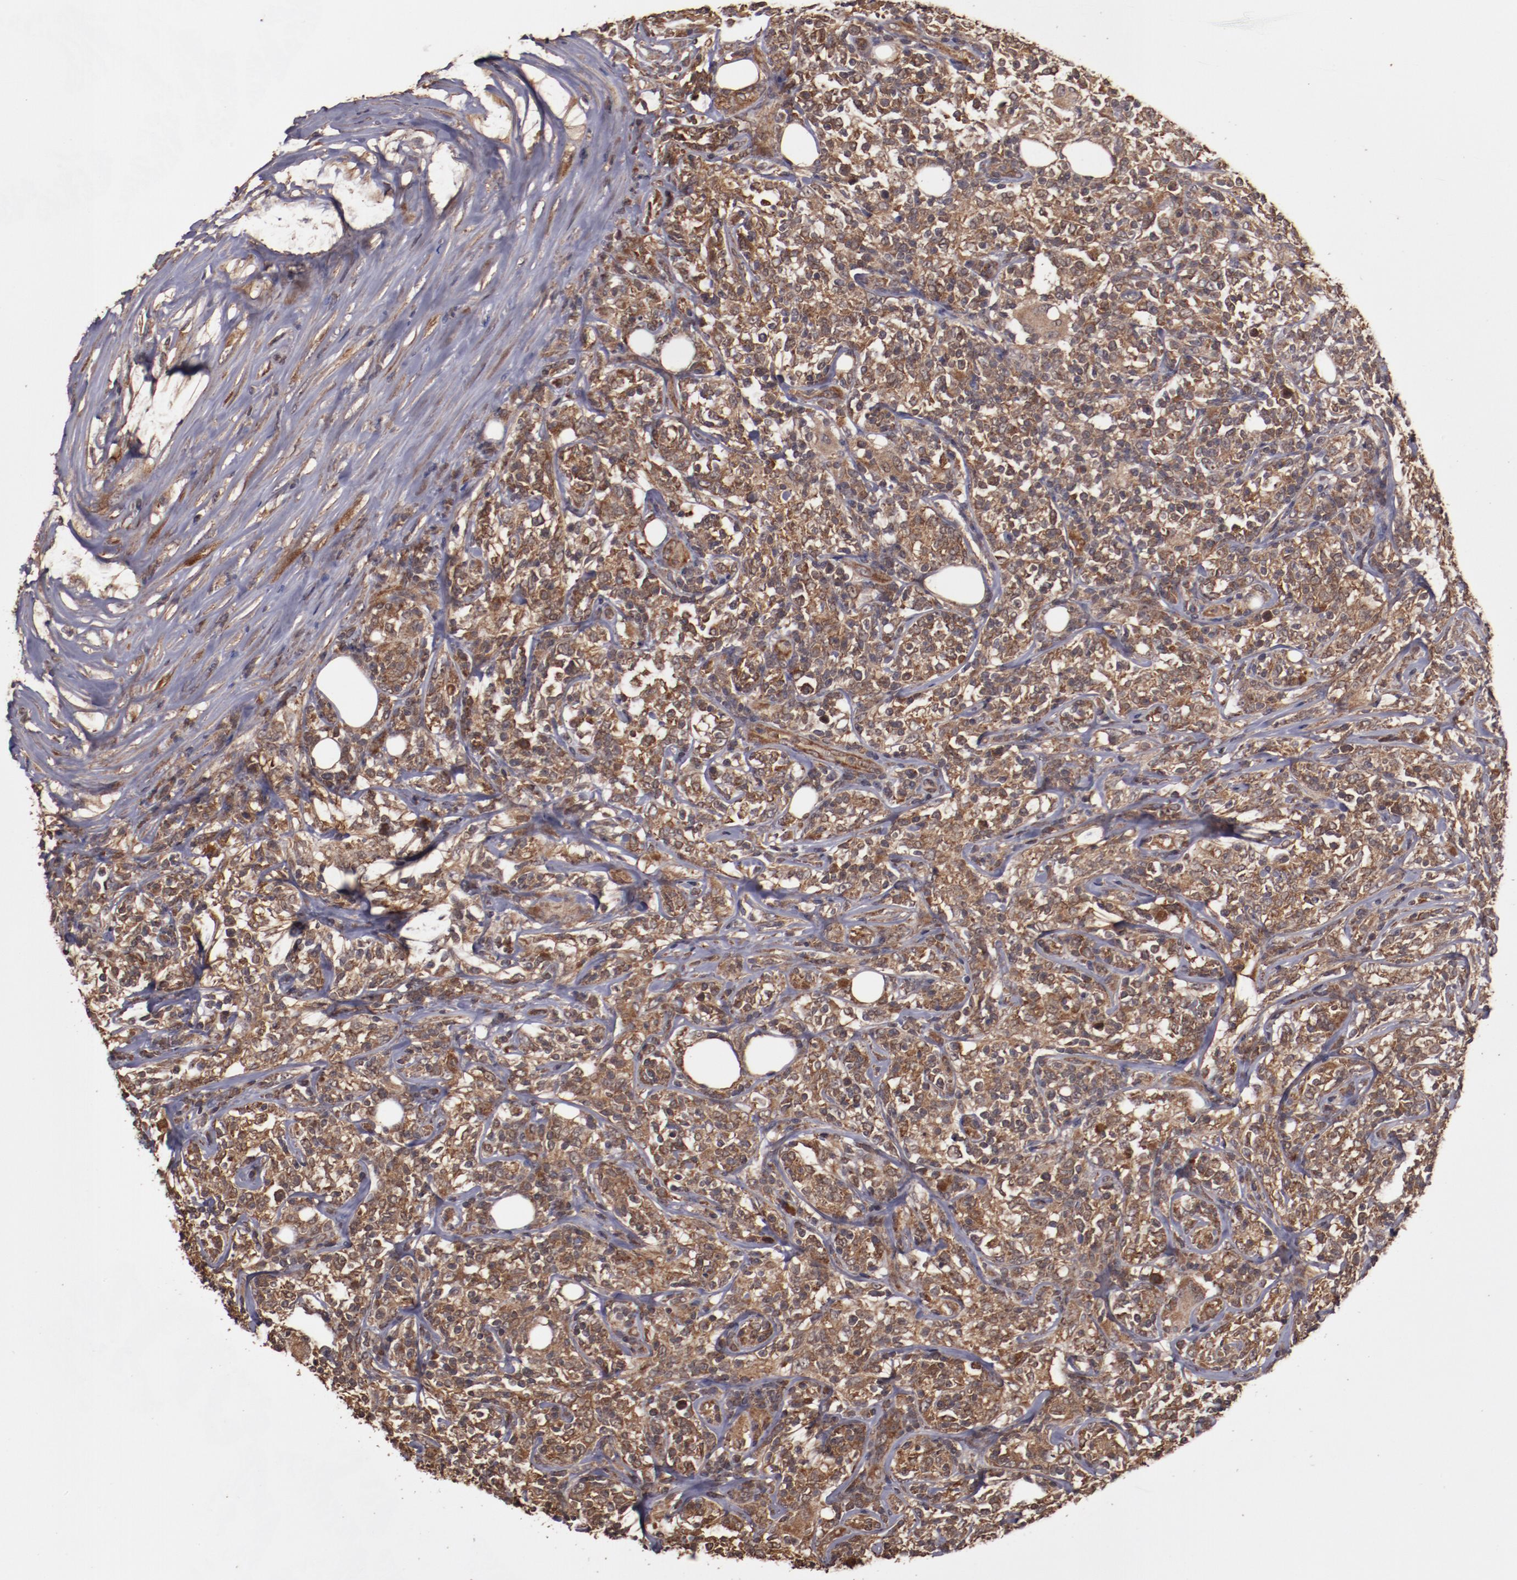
{"staining": {"intensity": "strong", "quantity": ">75%", "location": "cytoplasmic/membranous"}, "tissue": "lymphoma", "cell_type": "Tumor cells", "image_type": "cancer", "snomed": [{"axis": "morphology", "description": "Malignant lymphoma, non-Hodgkin's type, High grade"}, {"axis": "topography", "description": "Lymph node"}], "caption": "Strong cytoplasmic/membranous expression for a protein is seen in about >75% of tumor cells of lymphoma using immunohistochemistry (IHC).", "gene": "TXNDC16", "patient": {"sex": "female", "age": 84}}